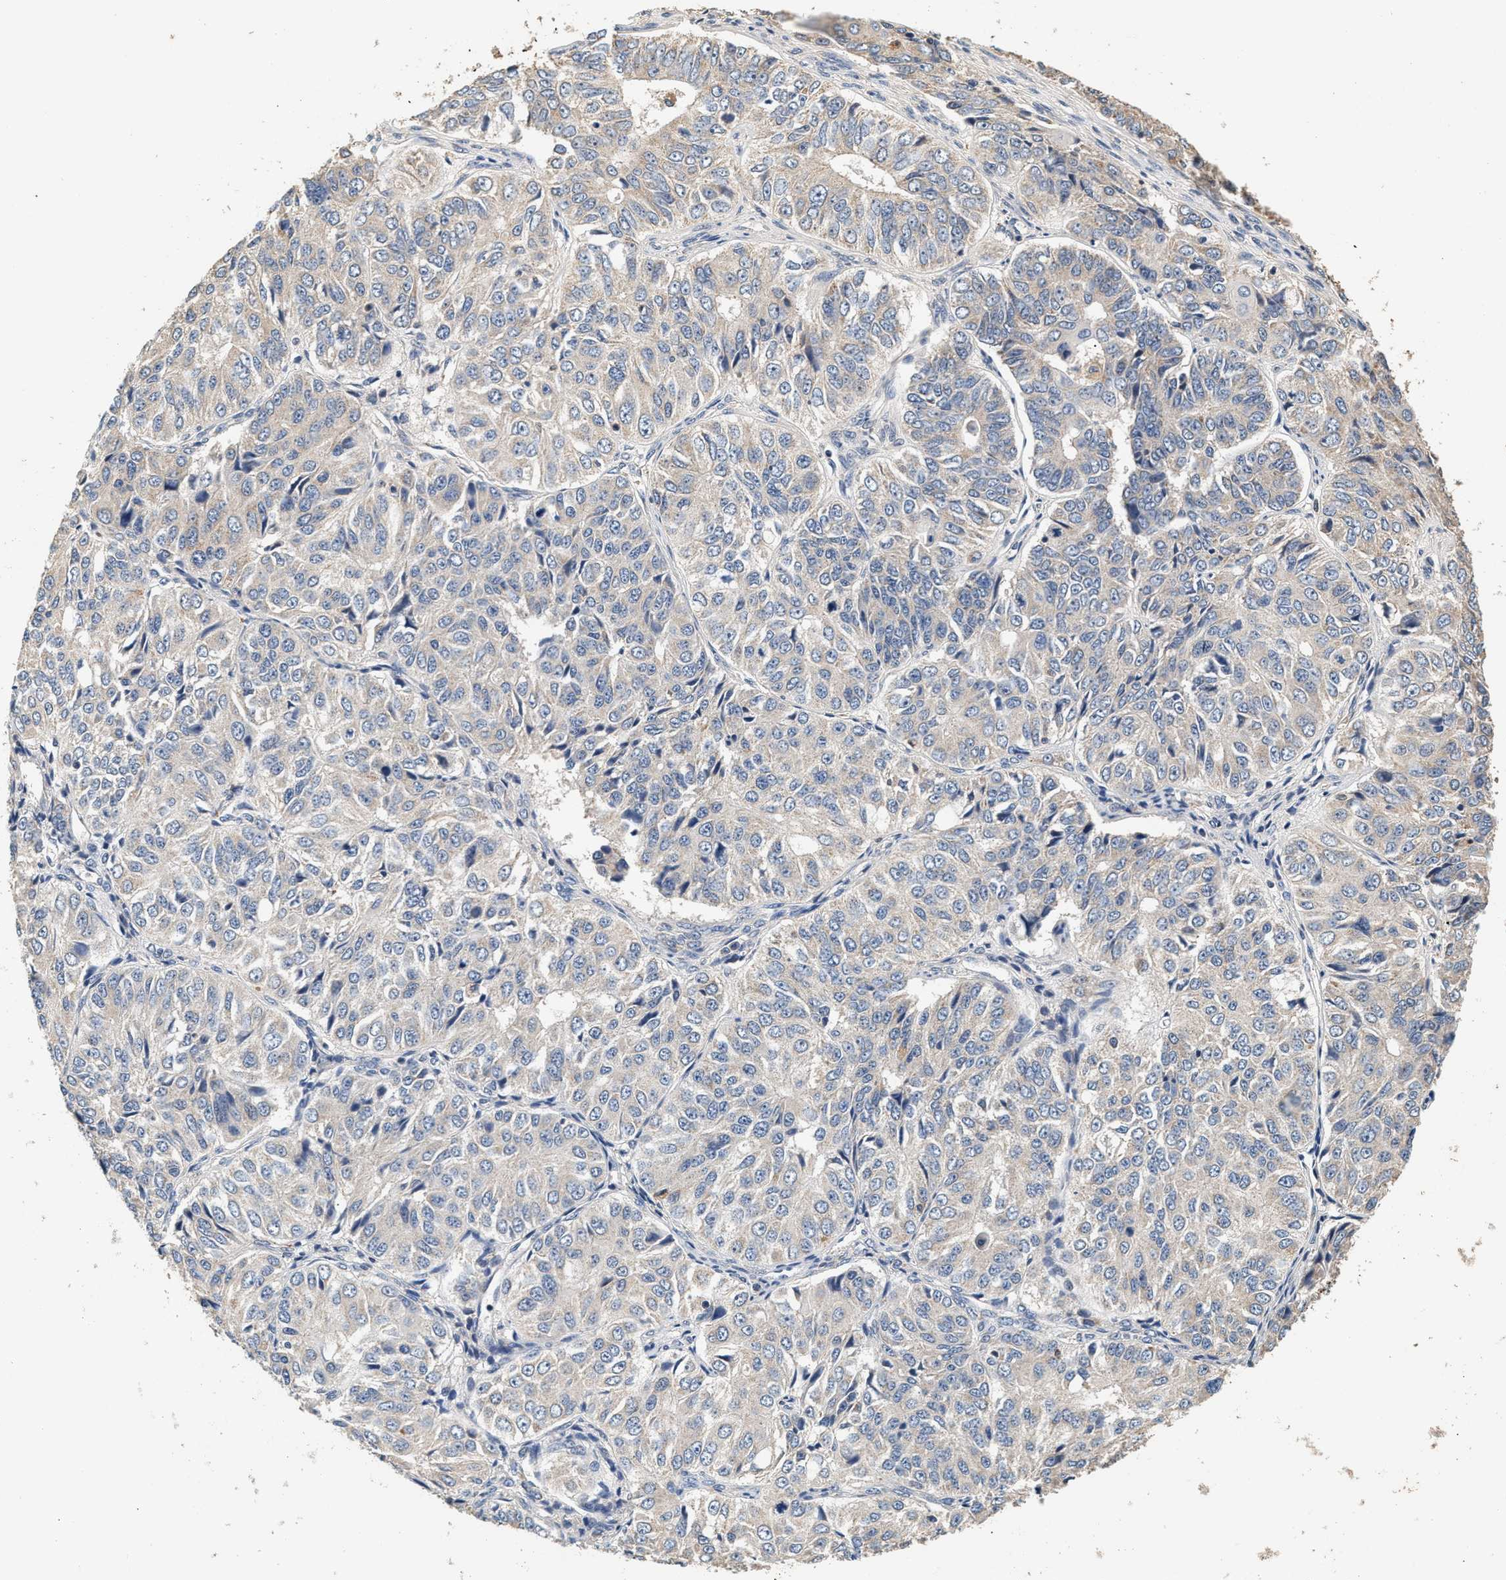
{"staining": {"intensity": "negative", "quantity": "none", "location": "none"}, "tissue": "ovarian cancer", "cell_type": "Tumor cells", "image_type": "cancer", "snomed": [{"axis": "morphology", "description": "Carcinoma, endometroid"}, {"axis": "topography", "description": "Ovary"}], "caption": "Immunohistochemistry (IHC) of ovarian cancer (endometroid carcinoma) demonstrates no staining in tumor cells.", "gene": "PTGR3", "patient": {"sex": "female", "age": 51}}